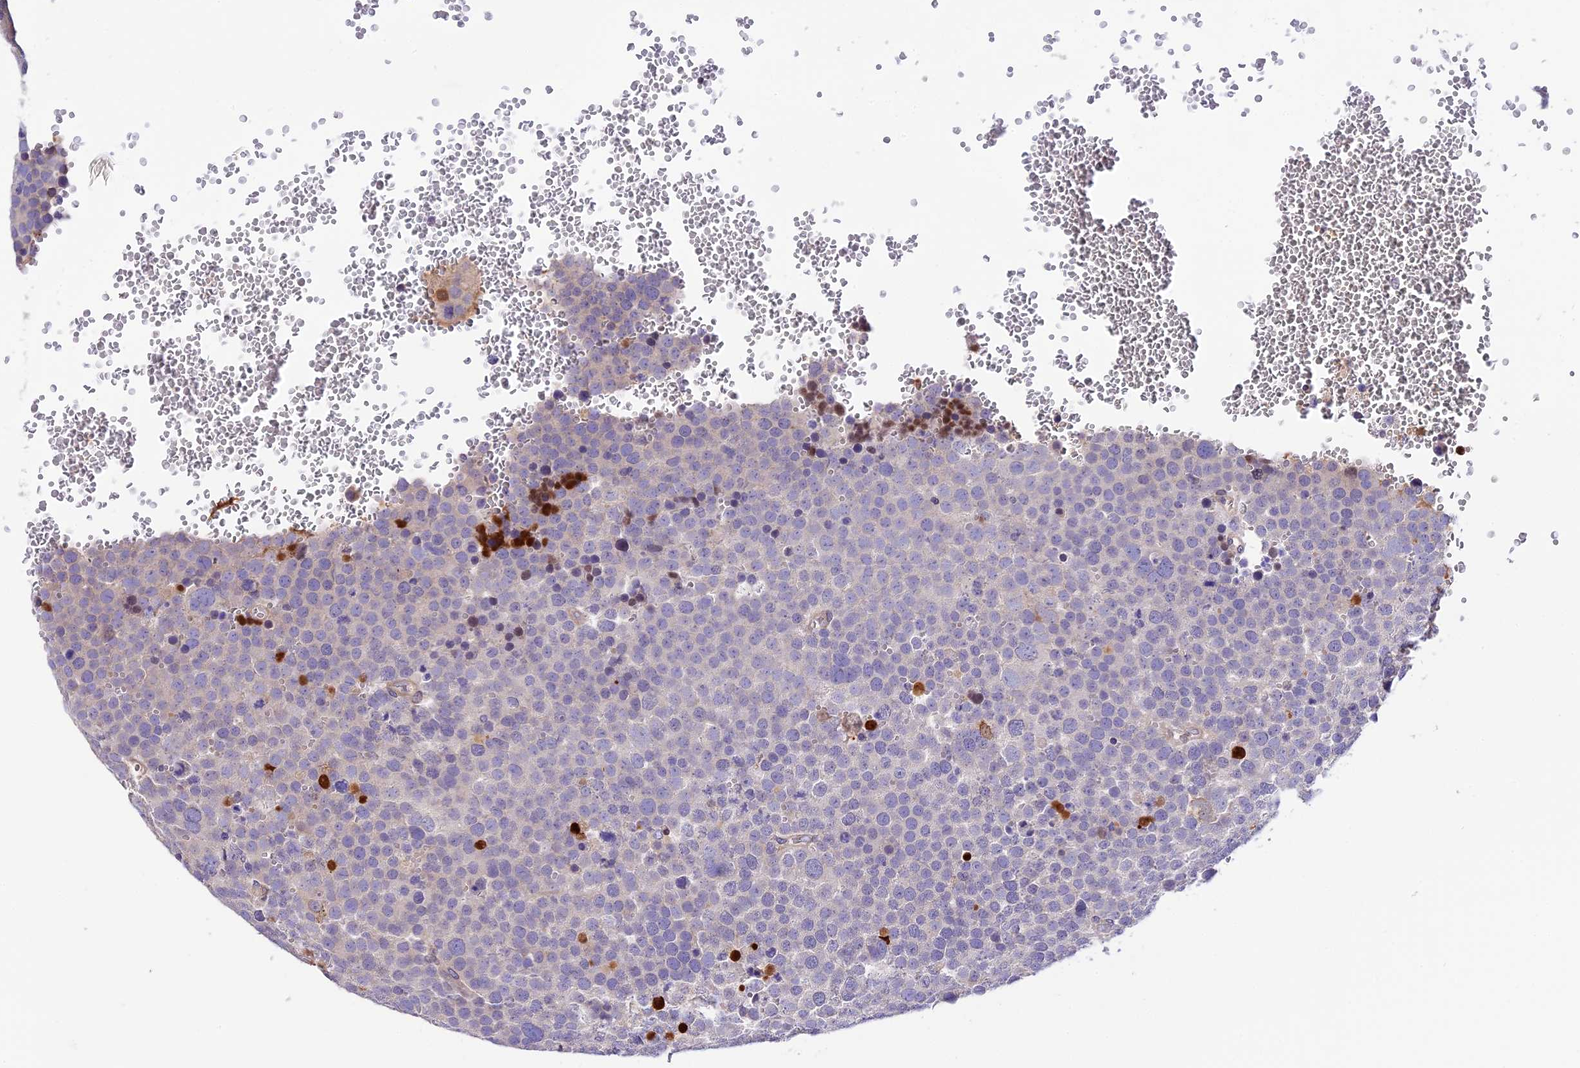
{"staining": {"intensity": "negative", "quantity": "none", "location": "none"}, "tissue": "testis cancer", "cell_type": "Tumor cells", "image_type": "cancer", "snomed": [{"axis": "morphology", "description": "Seminoma, NOS"}, {"axis": "topography", "description": "Testis"}], "caption": "Tumor cells are negative for brown protein staining in seminoma (testis).", "gene": "MAP3K7CL", "patient": {"sex": "male", "age": 71}}